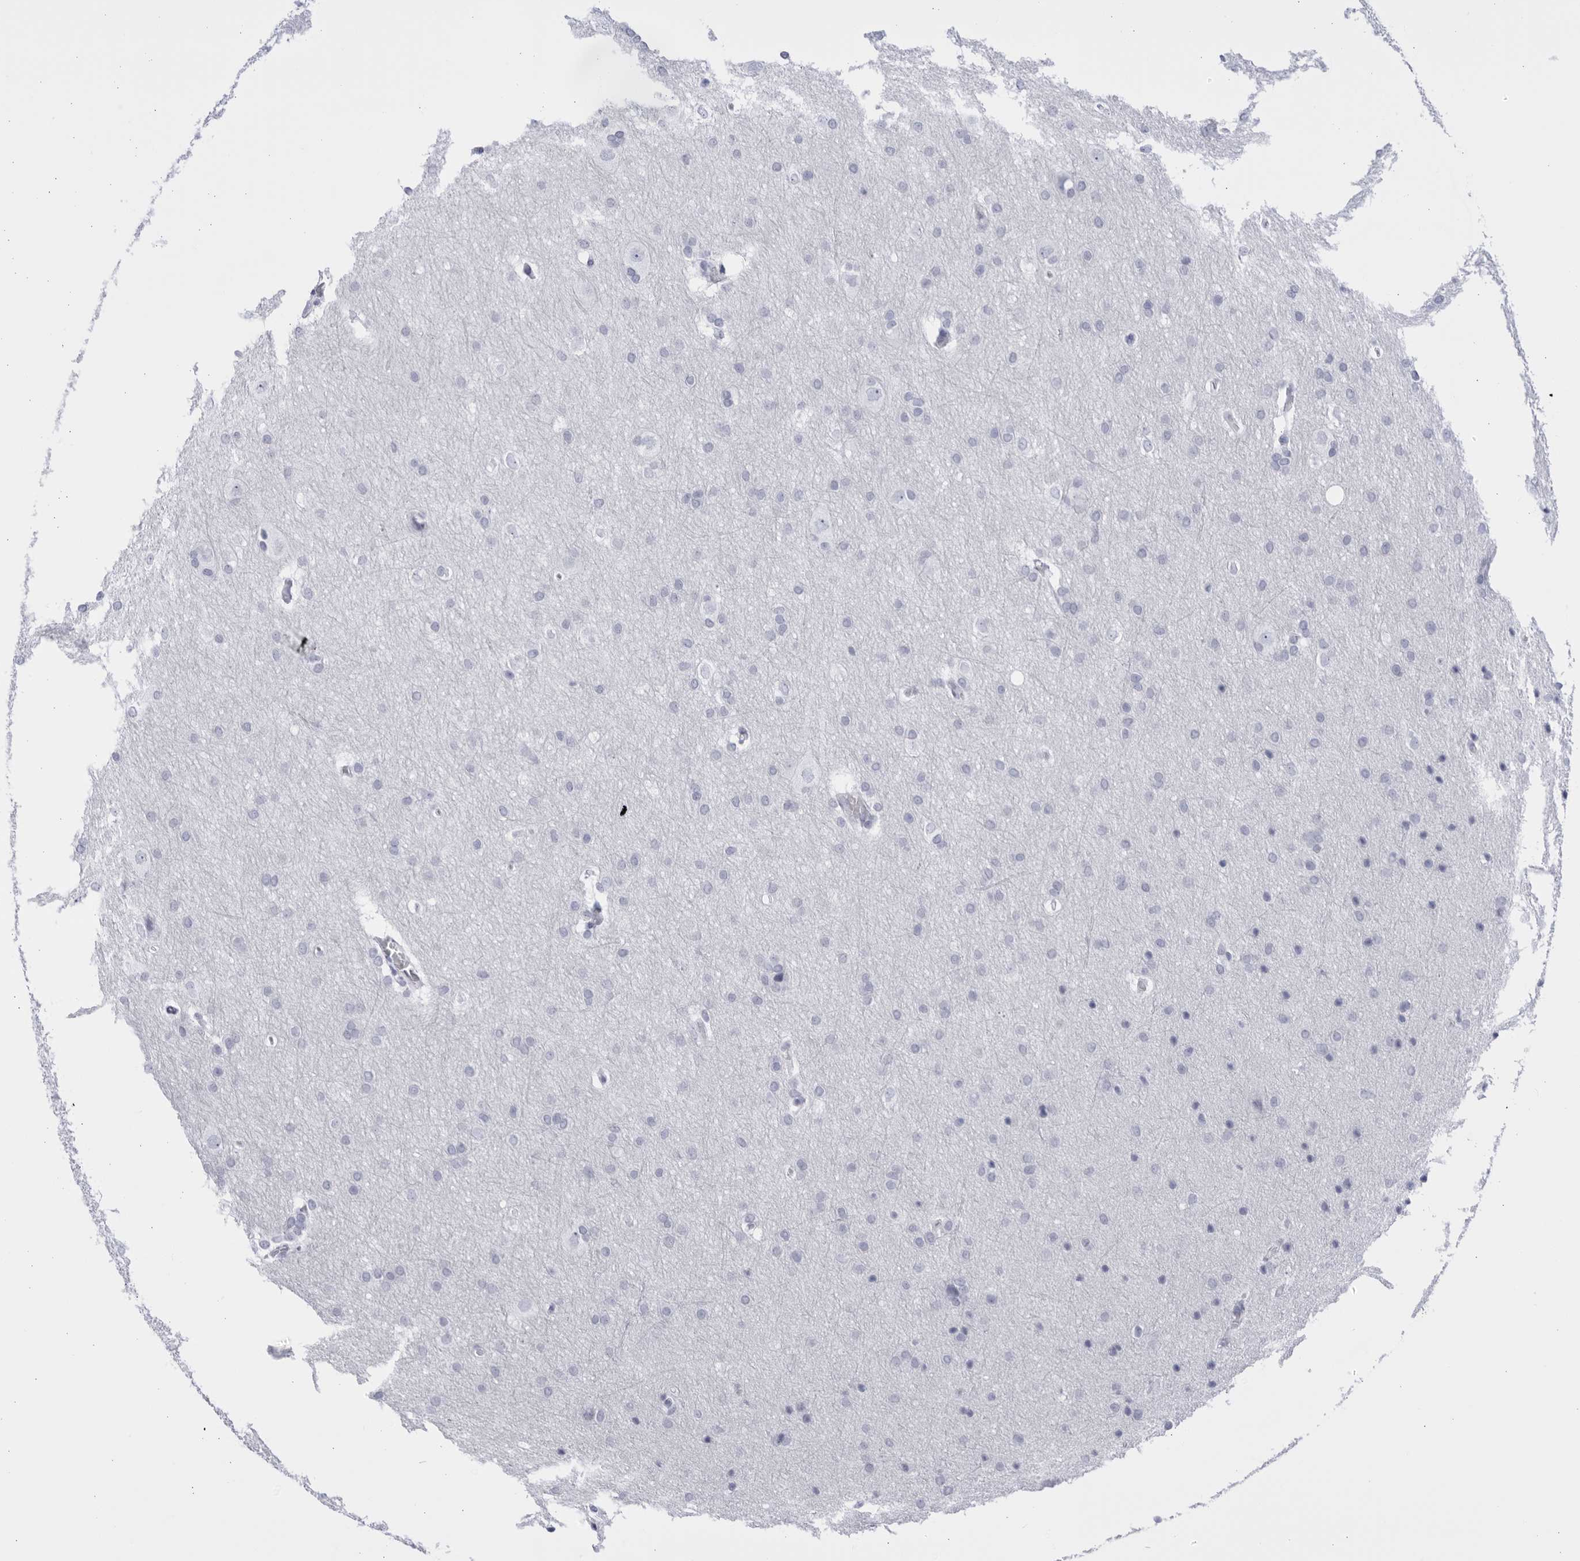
{"staining": {"intensity": "negative", "quantity": "none", "location": "none"}, "tissue": "glioma", "cell_type": "Tumor cells", "image_type": "cancer", "snomed": [{"axis": "morphology", "description": "Glioma, malignant, Low grade"}, {"axis": "topography", "description": "Brain"}], "caption": "Immunohistochemistry image of human low-grade glioma (malignant) stained for a protein (brown), which demonstrates no staining in tumor cells. (DAB immunohistochemistry (IHC), high magnification).", "gene": "CCDC181", "patient": {"sex": "female", "age": 37}}